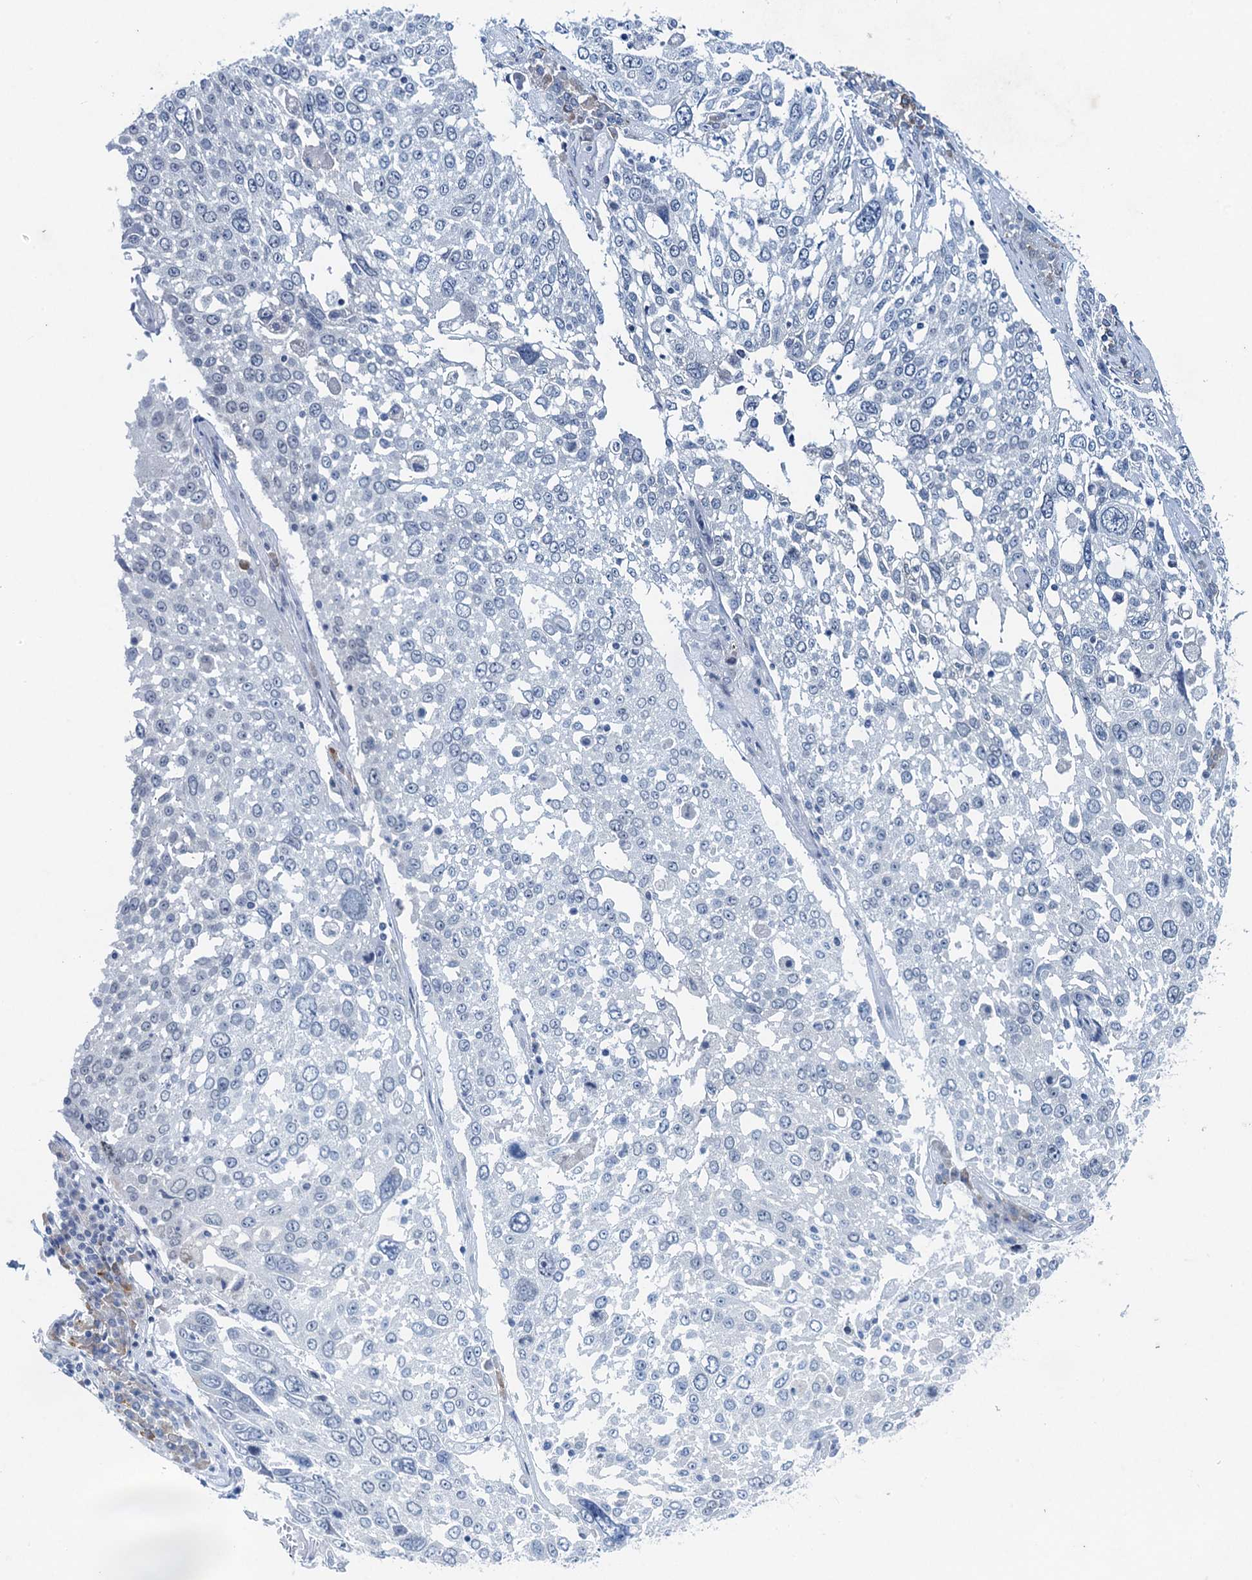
{"staining": {"intensity": "negative", "quantity": "none", "location": "none"}, "tissue": "lung cancer", "cell_type": "Tumor cells", "image_type": "cancer", "snomed": [{"axis": "morphology", "description": "Squamous cell carcinoma, NOS"}, {"axis": "topography", "description": "Lung"}], "caption": "Immunohistochemistry (IHC) image of human lung cancer stained for a protein (brown), which reveals no expression in tumor cells.", "gene": "HAPSTR1", "patient": {"sex": "male", "age": 65}}